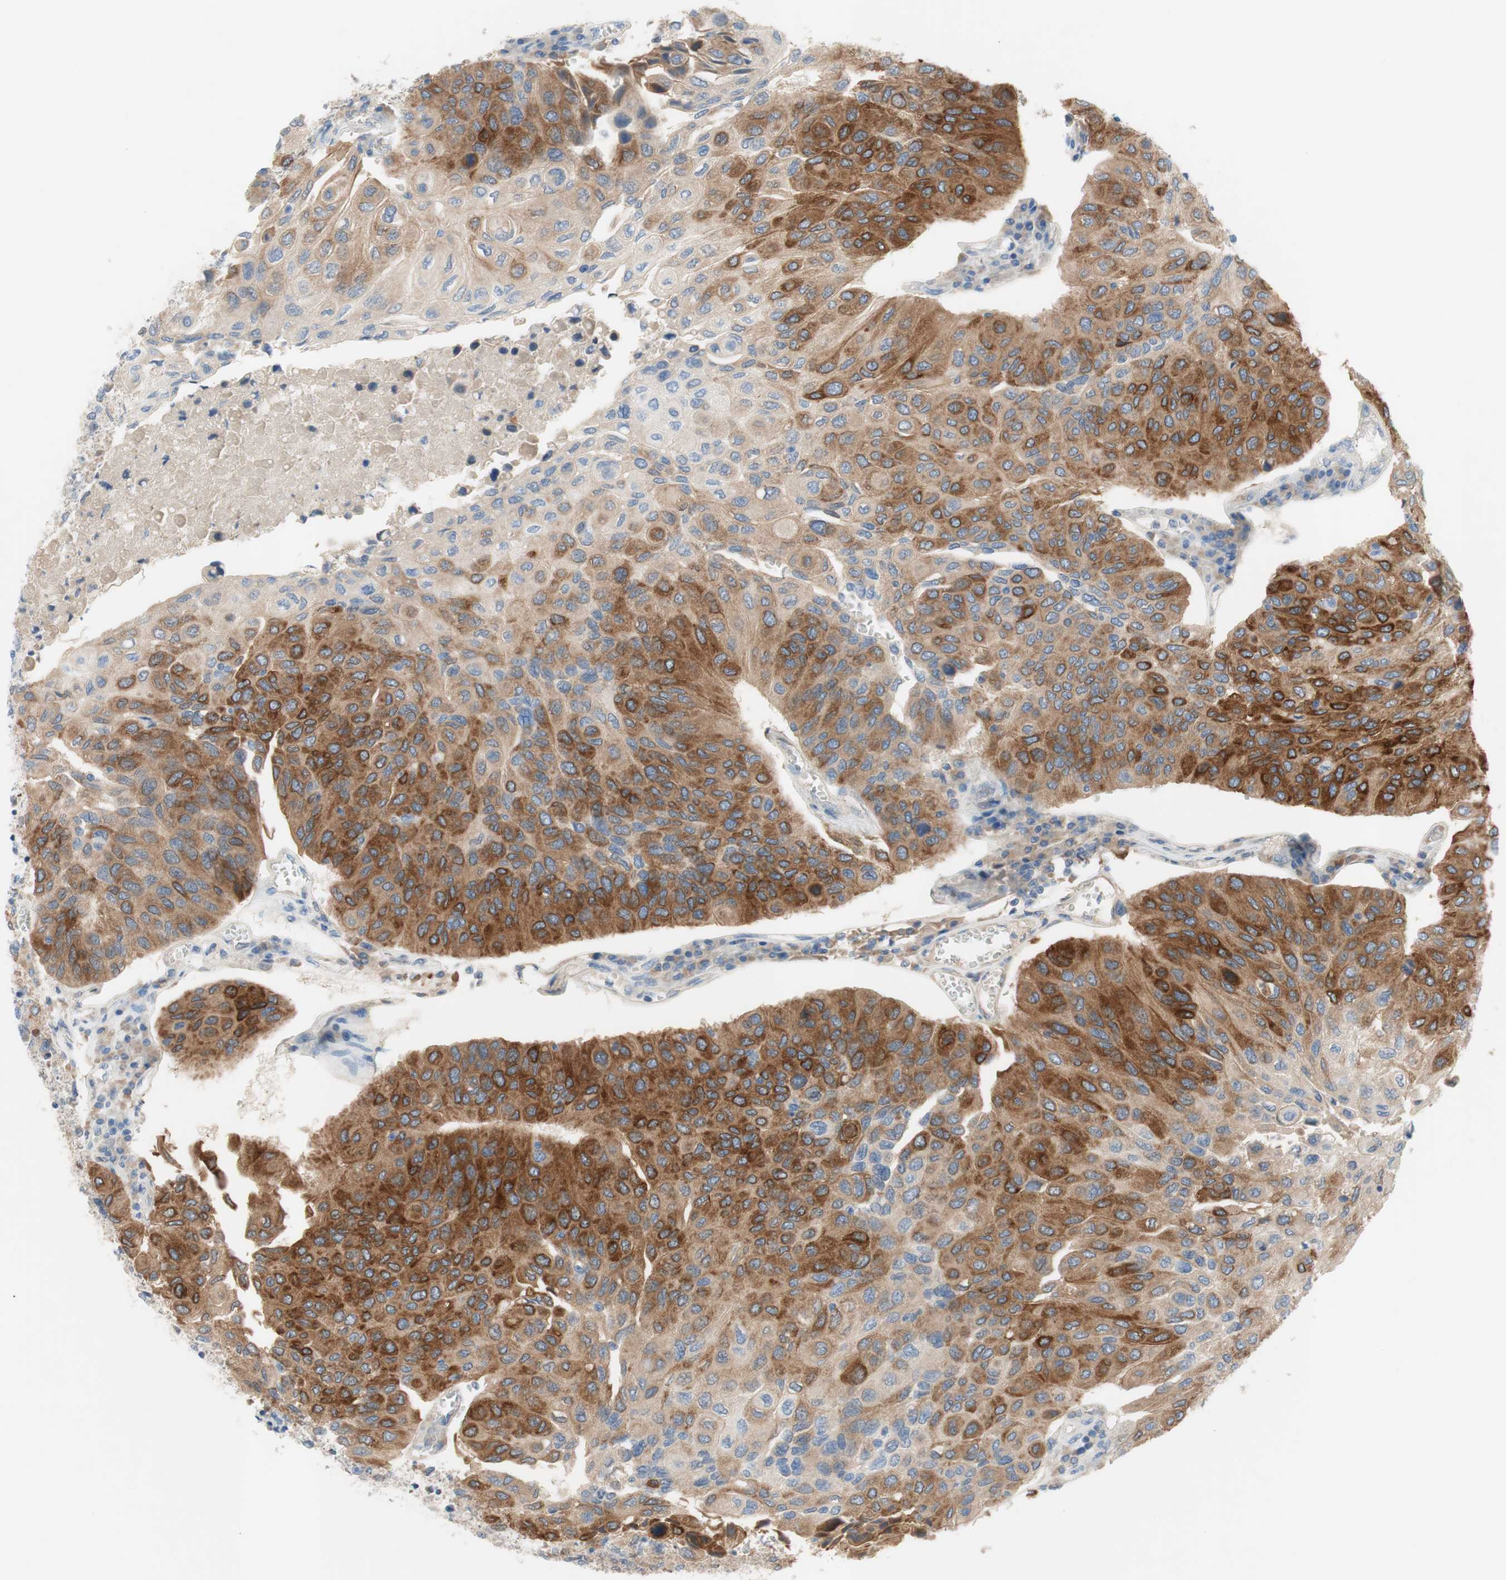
{"staining": {"intensity": "strong", "quantity": ">75%", "location": "cytoplasmic/membranous"}, "tissue": "urothelial cancer", "cell_type": "Tumor cells", "image_type": "cancer", "snomed": [{"axis": "morphology", "description": "Urothelial carcinoma, High grade"}, {"axis": "topography", "description": "Urinary bladder"}], "caption": "Urothelial carcinoma (high-grade) was stained to show a protein in brown. There is high levels of strong cytoplasmic/membranous positivity in about >75% of tumor cells. (DAB (3,3'-diaminobenzidine) IHC with brightfield microscopy, high magnification).", "gene": "FDFT1", "patient": {"sex": "male", "age": 66}}